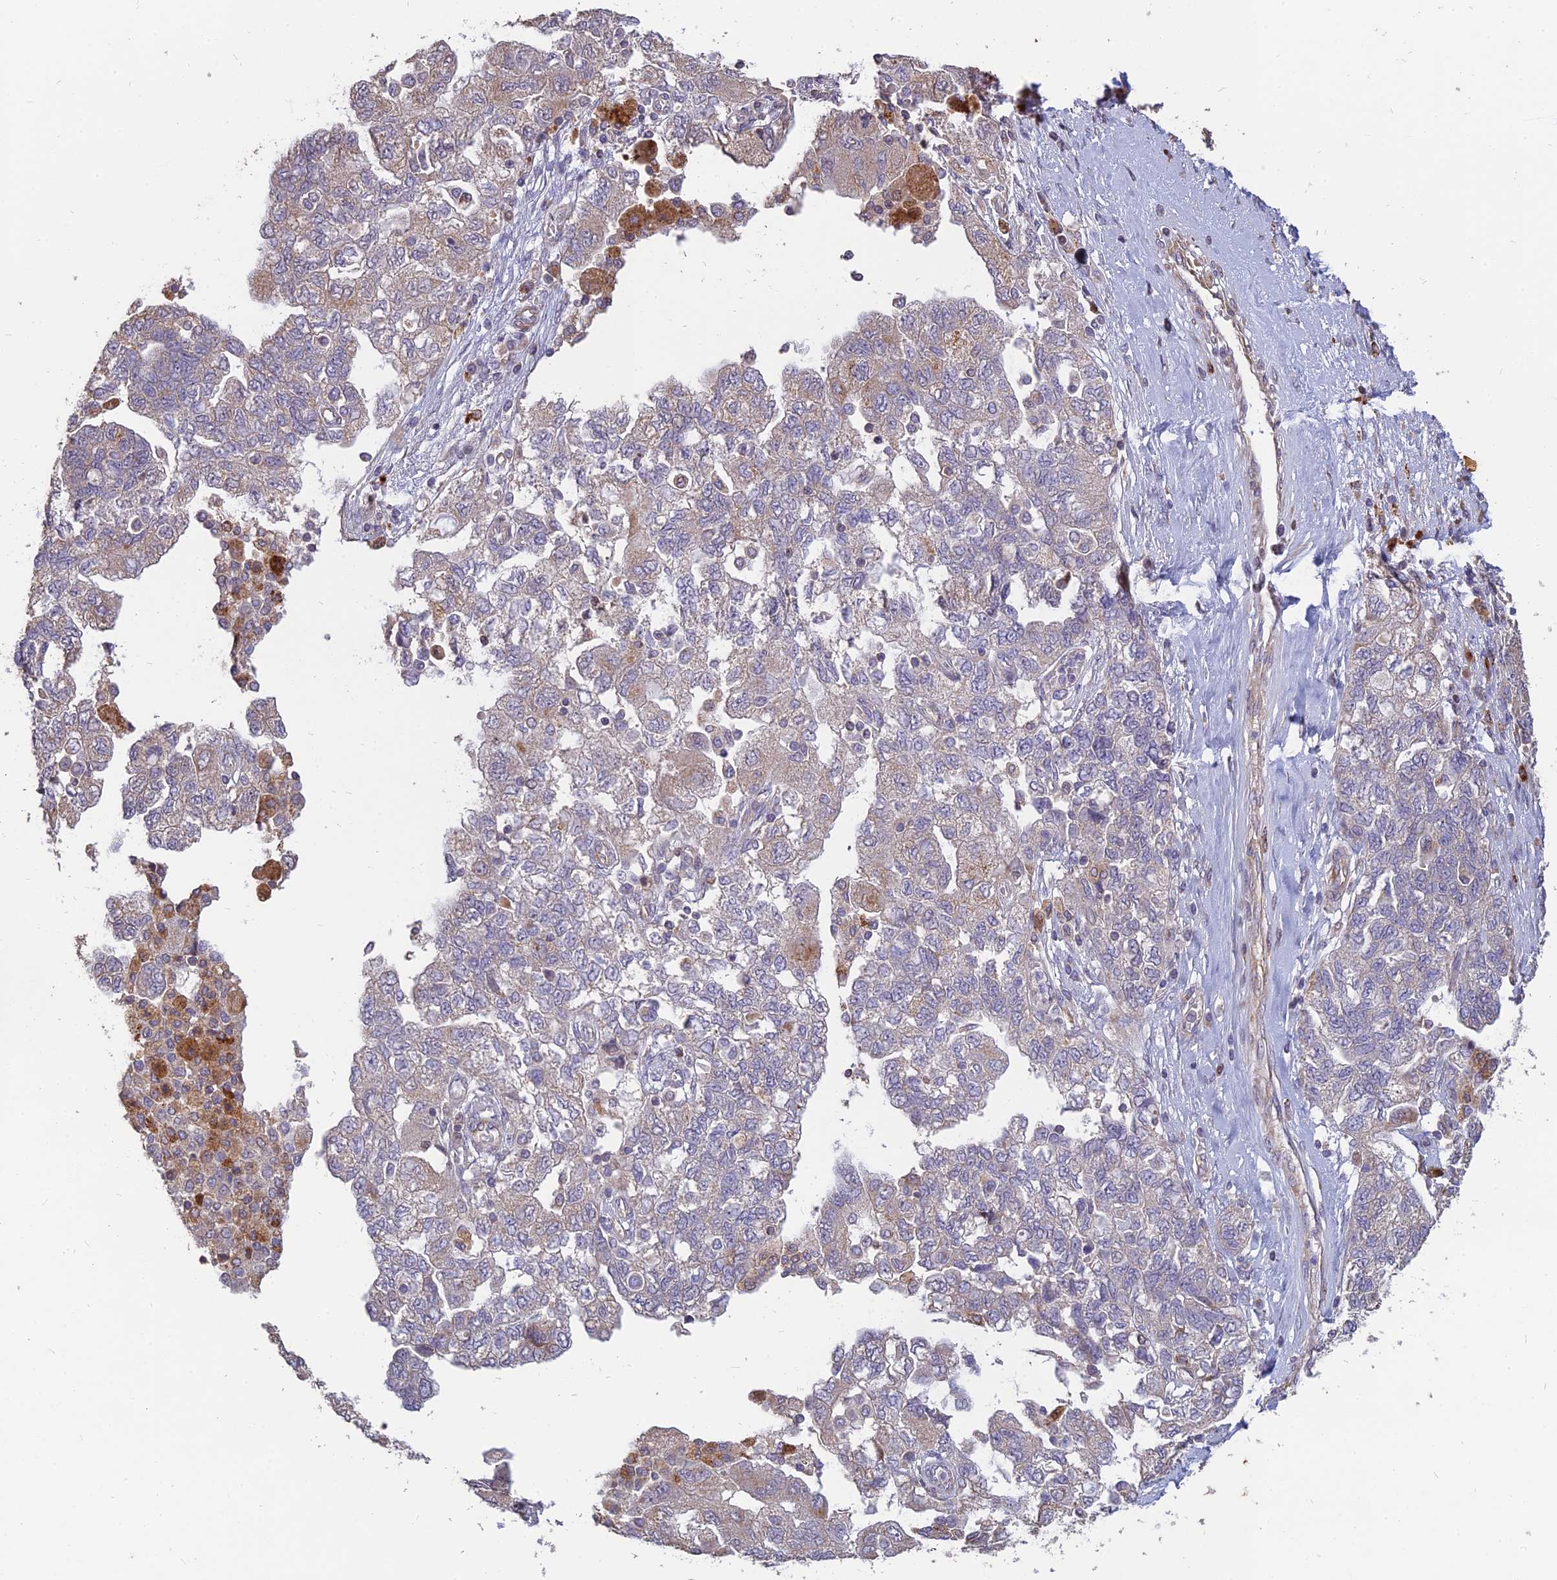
{"staining": {"intensity": "weak", "quantity": "<25%", "location": "cytoplasmic/membranous"}, "tissue": "ovarian cancer", "cell_type": "Tumor cells", "image_type": "cancer", "snomed": [{"axis": "morphology", "description": "Carcinoma, NOS"}, {"axis": "morphology", "description": "Cystadenocarcinoma, serous, NOS"}, {"axis": "topography", "description": "Ovary"}], "caption": "Immunohistochemistry (IHC) of human ovarian cancer shows no expression in tumor cells.", "gene": "ST3GAL6", "patient": {"sex": "female", "age": 69}}